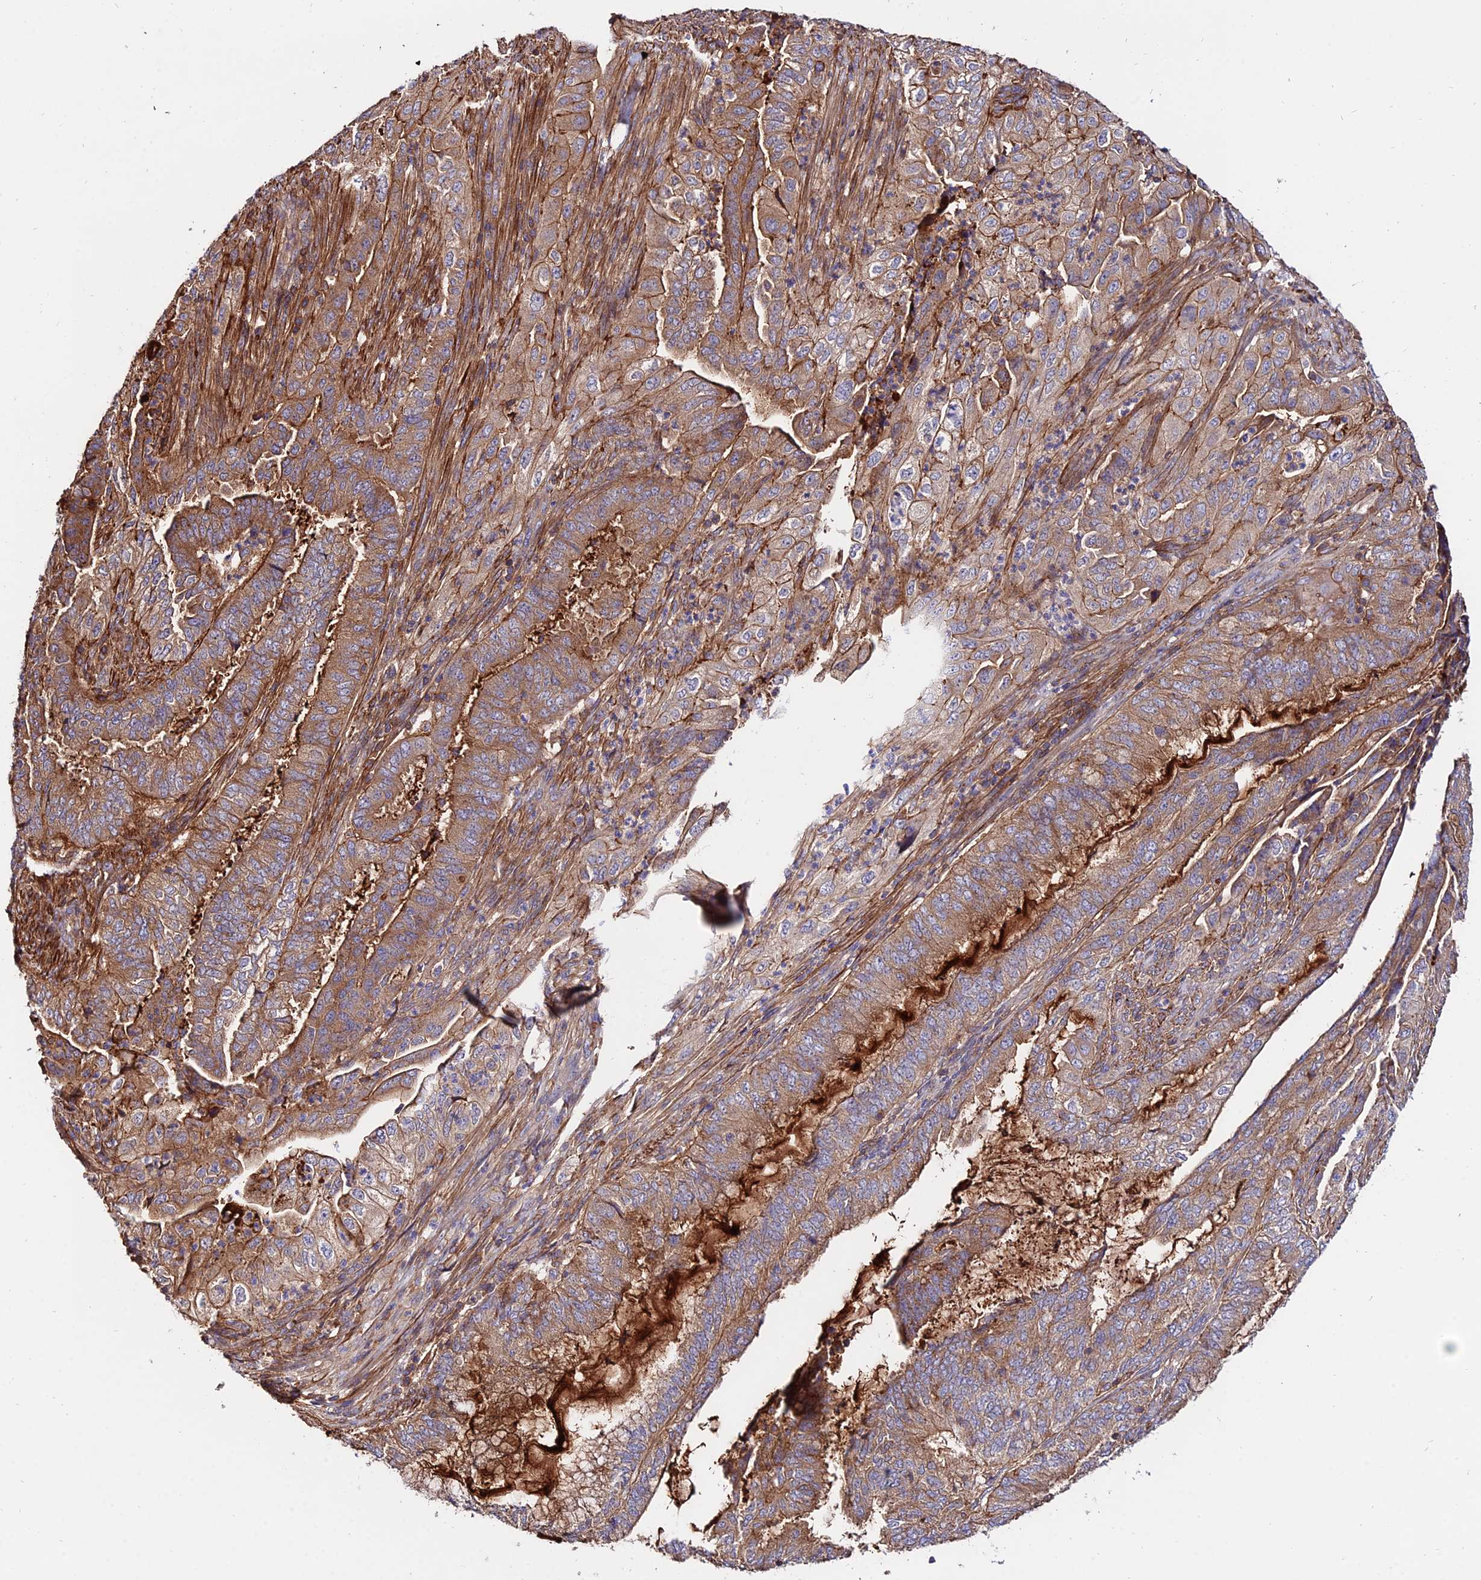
{"staining": {"intensity": "moderate", "quantity": ">75%", "location": "cytoplasmic/membranous"}, "tissue": "endometrial cancer", "cell_type": "Tumor cells", "image_type": "cancer", "snomed": [{"axis": "morphology", "description": "Adenocarcinoma, NOS"}, {"axis": "topography", "description": "Endometrium"}], "caption": "Adenocarcinoma (endometrial) tissue demonstrates moderate cytoplasmic/membranous expression in approximately >75% of tumor cells", "gene": "PYM1", "patient": {"sex": "female", "age": 51}}